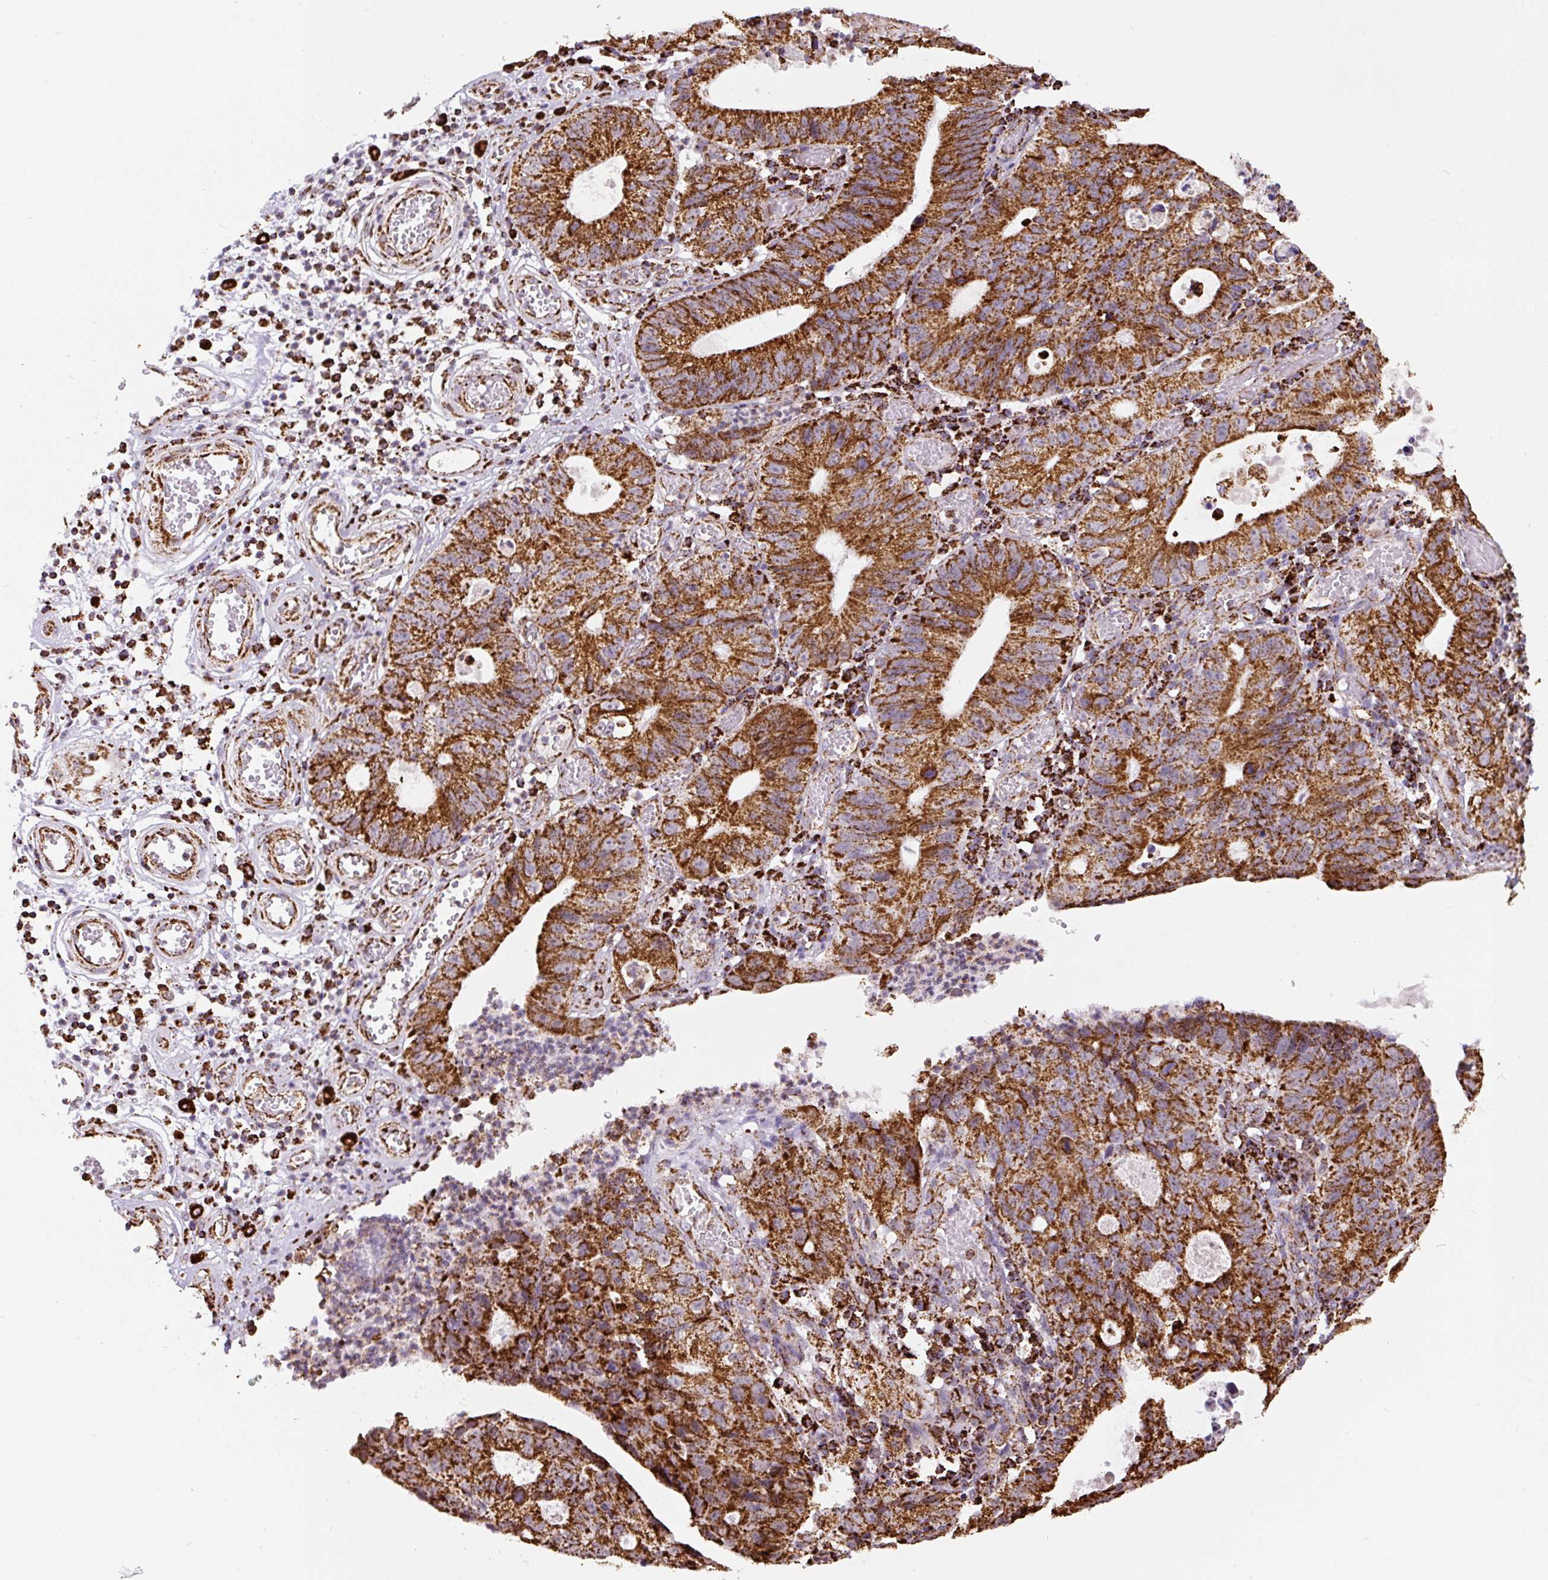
{"staining": {"intensity": "strong", "quantity": ">75%", "location": "cytoplasmic/membranous"}, "tissue": "stomach cancer", "cell_type": "Tumor cells", "image_type": "cancer", "snomed": [{"axis": "morphology", "description": "Adenocarcinoma, NOS"}, {"axis": "topography", "description": "Stomach"}], "caption": "Adenocarcinoma (stomach) stained for a protein exhibits strong cytoplasmic/membranous positivity in tumor cells. (Stains: DAB in brown, nuclei in blue, Microscopy: brightfield microscopy at high magnification).", "gene": "ATP5F1A", "patient": {"sex": "male", "age": 59}}